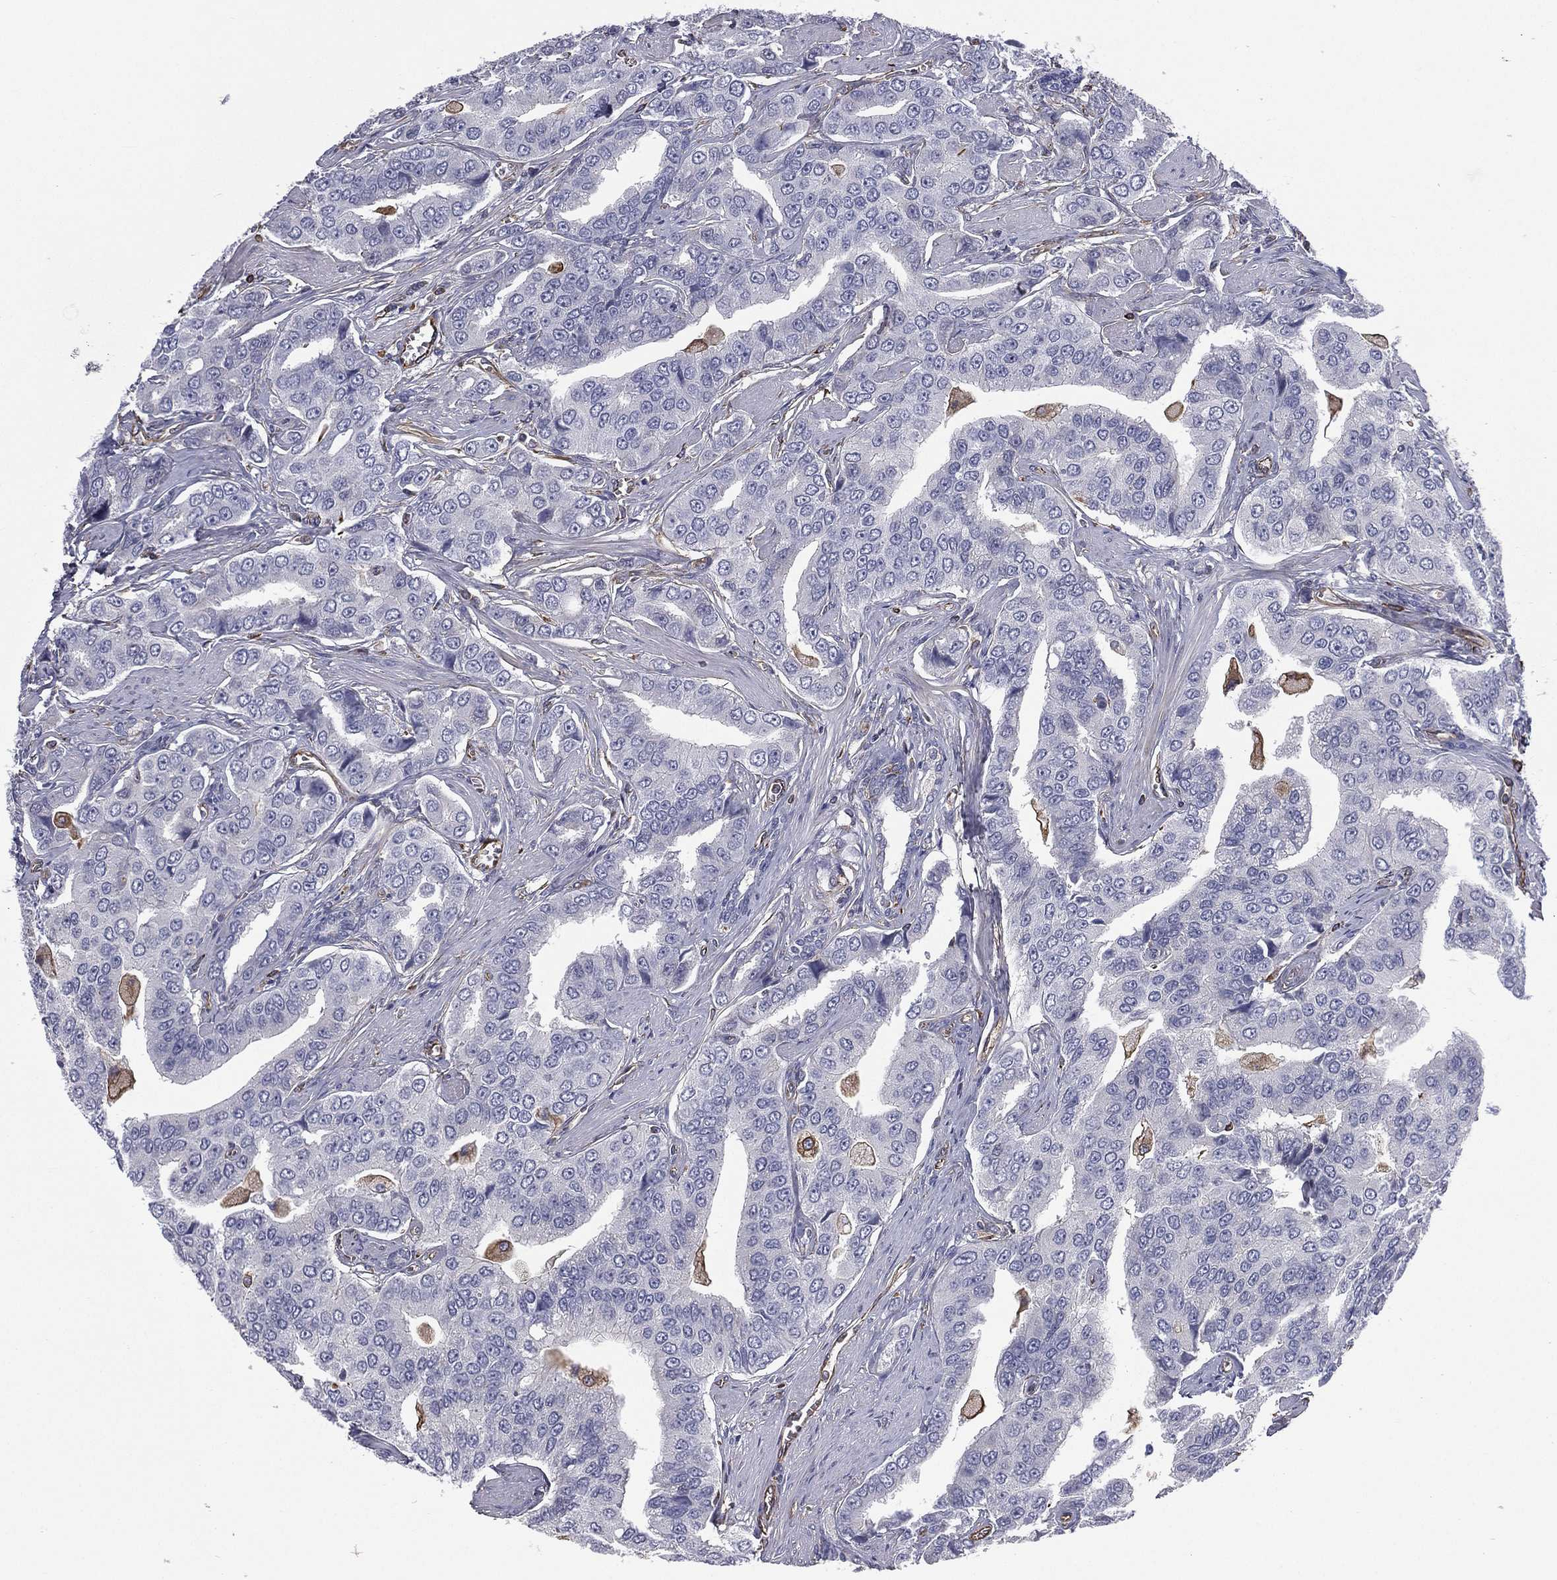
{"staining": {"intensity": "negative", "quantity": "none", "location": "none"}, "tissue": "prostate cancer", "cell_type": "Tumor cells", "image_type": "cancer", "snomed": [{"axis": "morphology", "description": "Adenocarcinoma, NOS"}, {"axis": "topography", "description": "Prostate and seminal vesicle, NOS"}, {"axis": "topography", "description": "Prostate"}], "caption": "This is a image of immunohistochemistry (IHC) staining of prostate cancer, which shows no positivity in tumor cells.", "gene": "SCUBE1", "patient": {"sex": "male", "age": 69}}